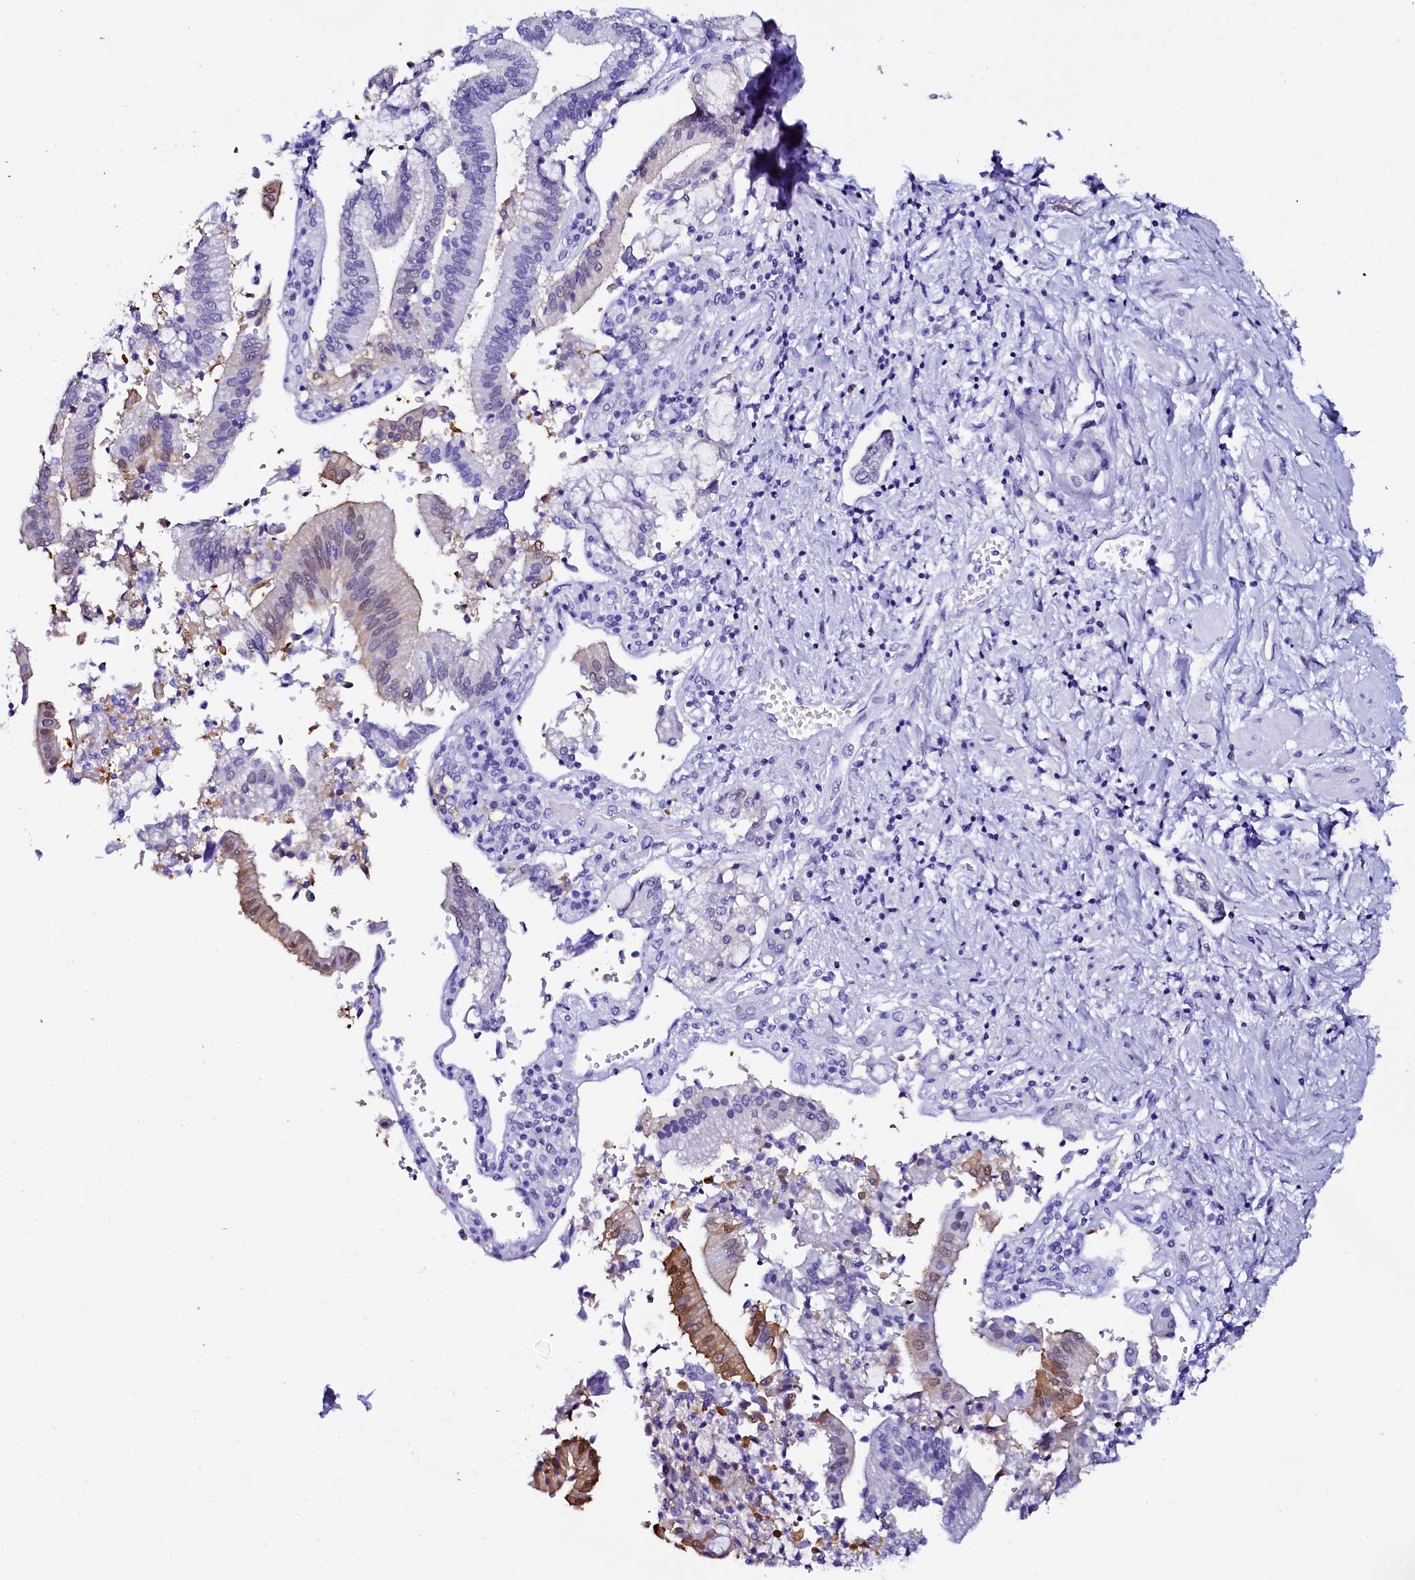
{"staining": {"intensity": "negative", "quantity": "none", "location": "none"}, "tissue": "pancreatic cancer", "cell_type": "Tumor cells", "image_type": "cancer", "snomed": [{"axis": "morphology", "description": "Adenocarcinoma, NOS"}, {"axis": "topography", "description": "Pancreas"}], "caption": "The photomicrograph exhibits no significant staining in tumor cells of adenocarcinoma (pancreatic).", "gene": "SORD", "patient": {"sex": "male", "age": 46}}